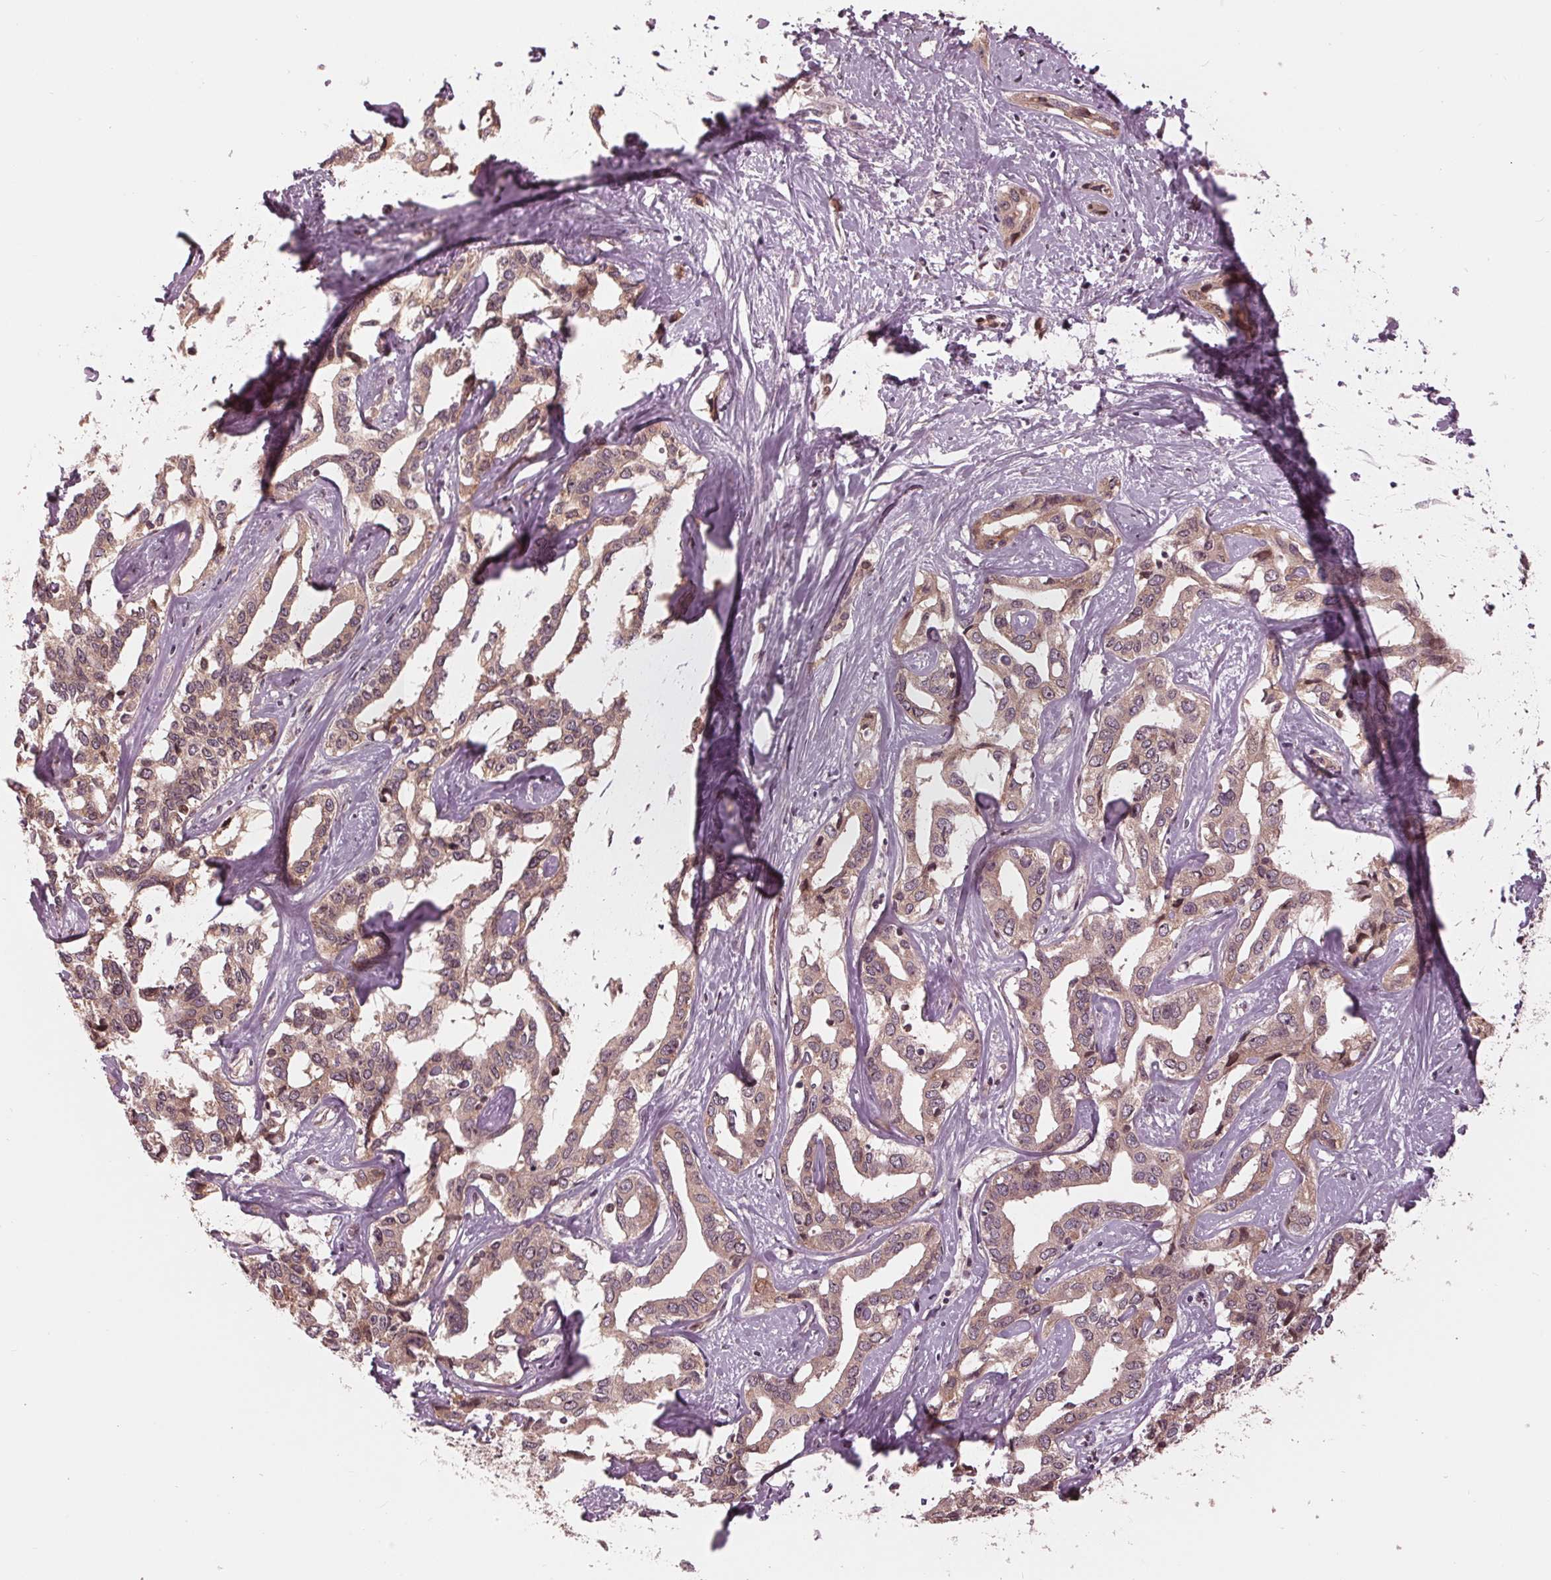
{"staining": {"intensity": "weak", "quantity": ">75%", "location": "cytoplasmic/membranous"}, "tissue": "liver cancer", "cell_type": "Tumor cells", "image_type": "cancer", "snomed": [{"axis": "morphology", "description": "Cholangiocarcinoma"}, {"axis": "topography", "description": "Liver"}], "caption": "Protein staining of liver cancer tissue reveals weak cytoplasmic/membranous expression in approximately >75% of tumor cells.", "gene": "ZNF471", "patient": {"sex": "male", "age": 59}}